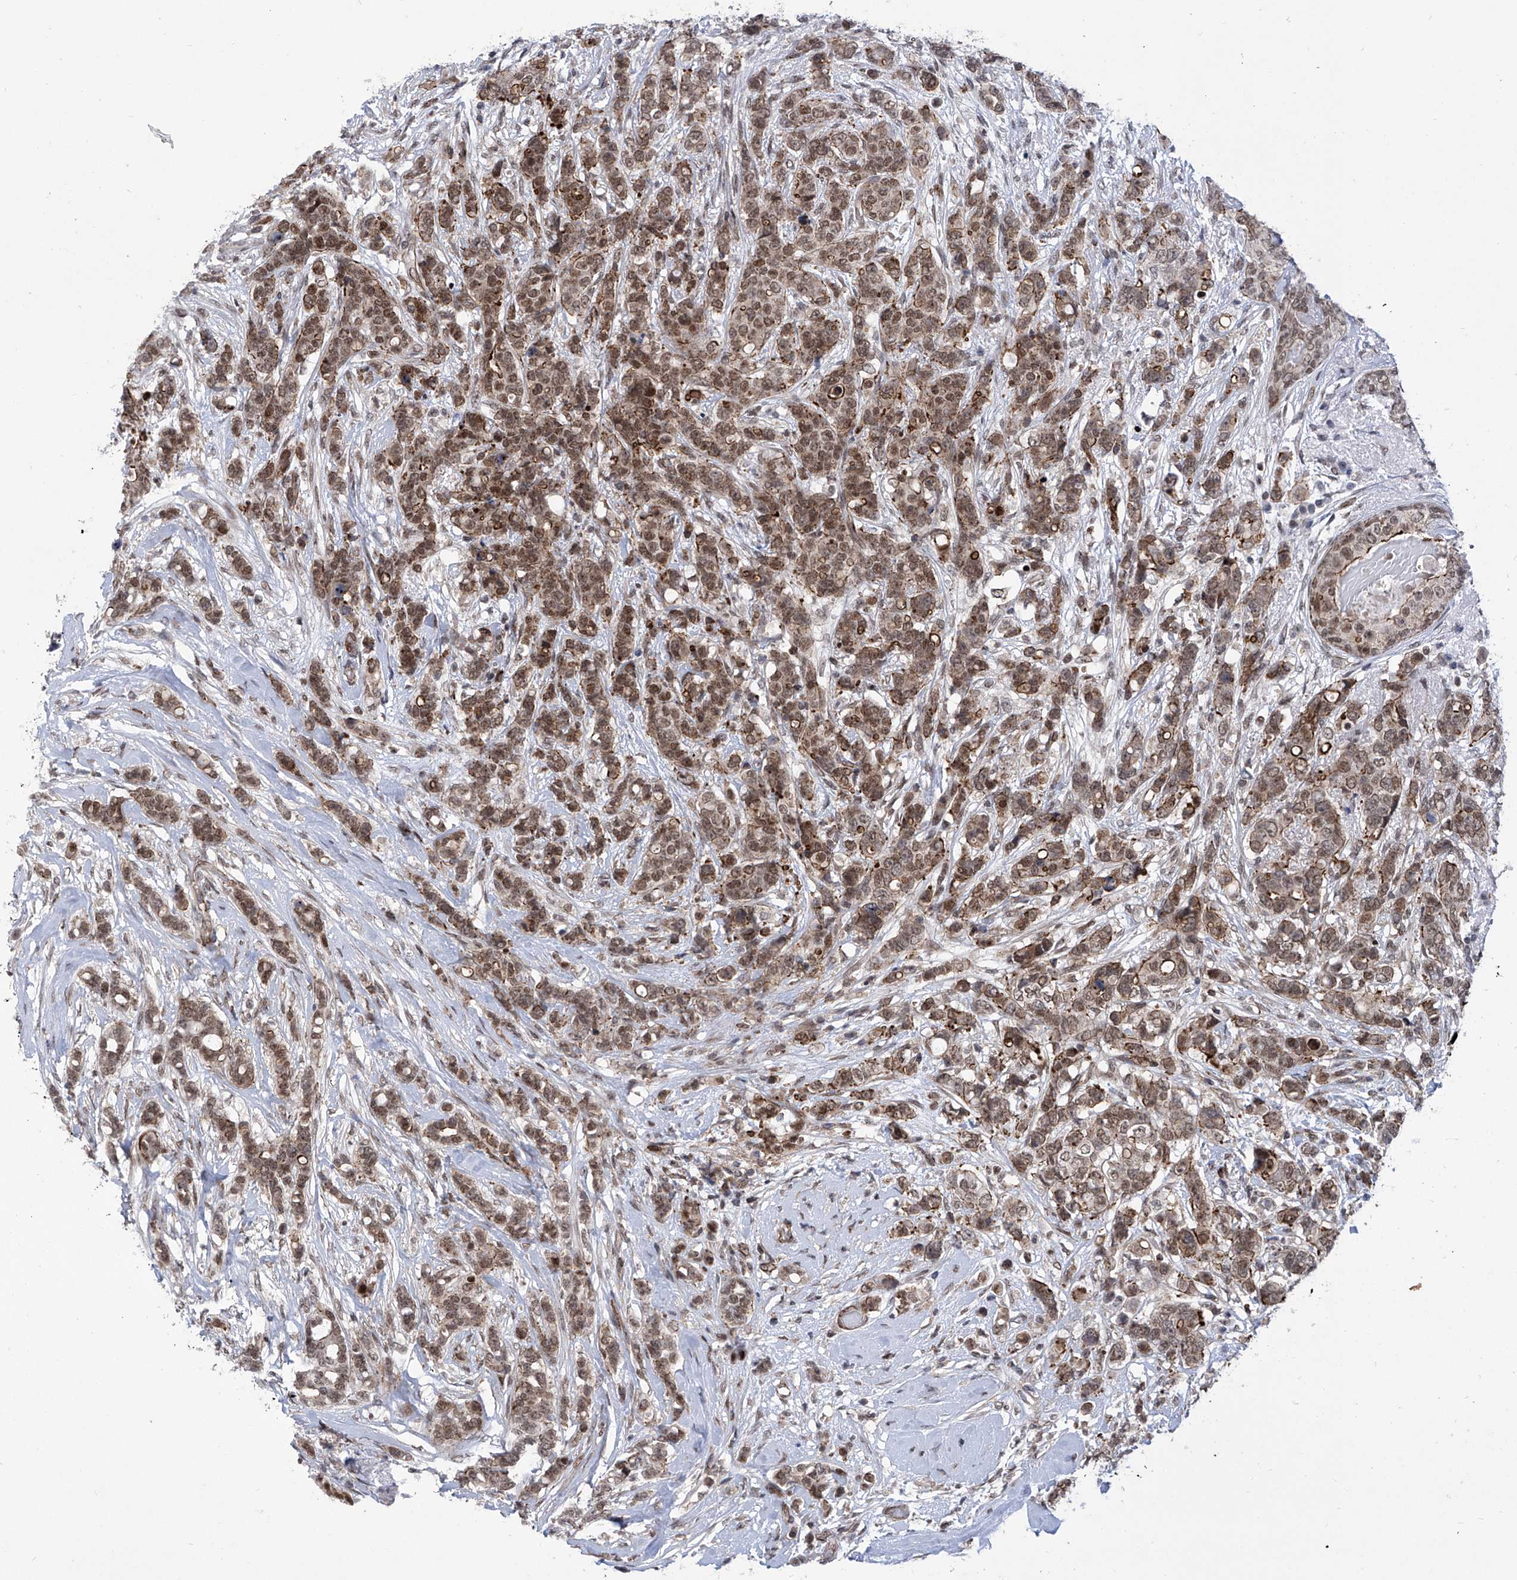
{"staining": {"intensity": "moderate", "quantity": ">75%", "location": "cytoplasmic/membranous,nuclear"}, "tissue": "breast cancer", "cell_type": "Tumor cells", "image_type": "cancer", "snomed": [{"axis": "morphology", "description": "Lobular carcinoma"}, {"axis": "topography", "description": "Breast"}], "caption": "Tumor cells display medium levels of moderate cytoplasmic/membranous and nuclear staining in about >75% of cells in breast cancer.", "gene": "CEP290", "patient": {"sex": "female", "age": 51}}